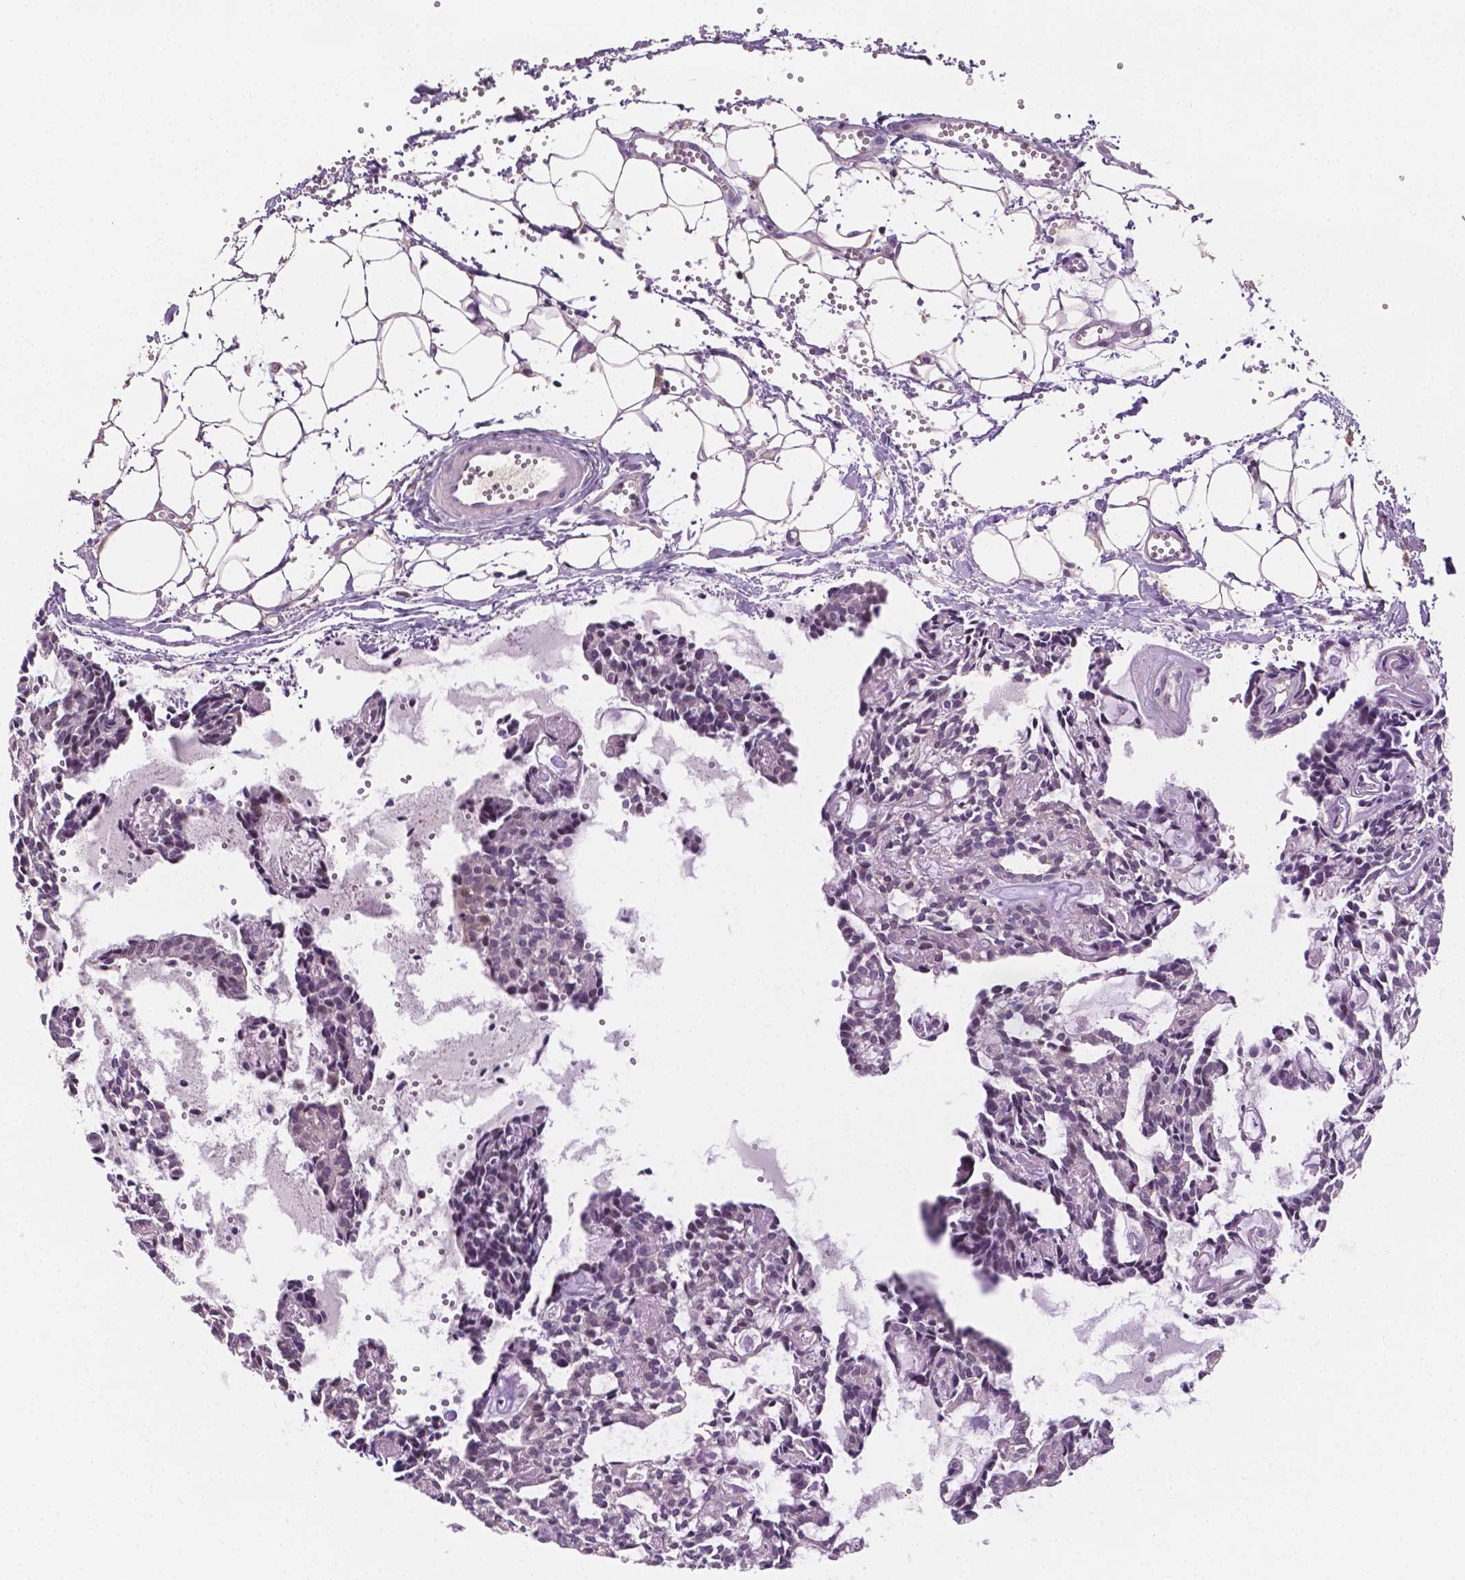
{"staining": {"intensity": "negative", "quantity": "none", "location": "none"}, "tissue": "head and neck cancer", "cell_type": "Tumor cells", "image_type": "cancer", "snomed": [{"axis": "morphology", "description": "Adenocarcinoma, NOS"}, {"axis": "topography", "description": "Head-Neck"}], "caption": "Head and neck cancer (adenocarcinoma) stained for a protein using immunohistochemistry demonstrates no expression tumor cells.", "gene": "MROH6", "patient": {"sex": "female", "age": 62}}